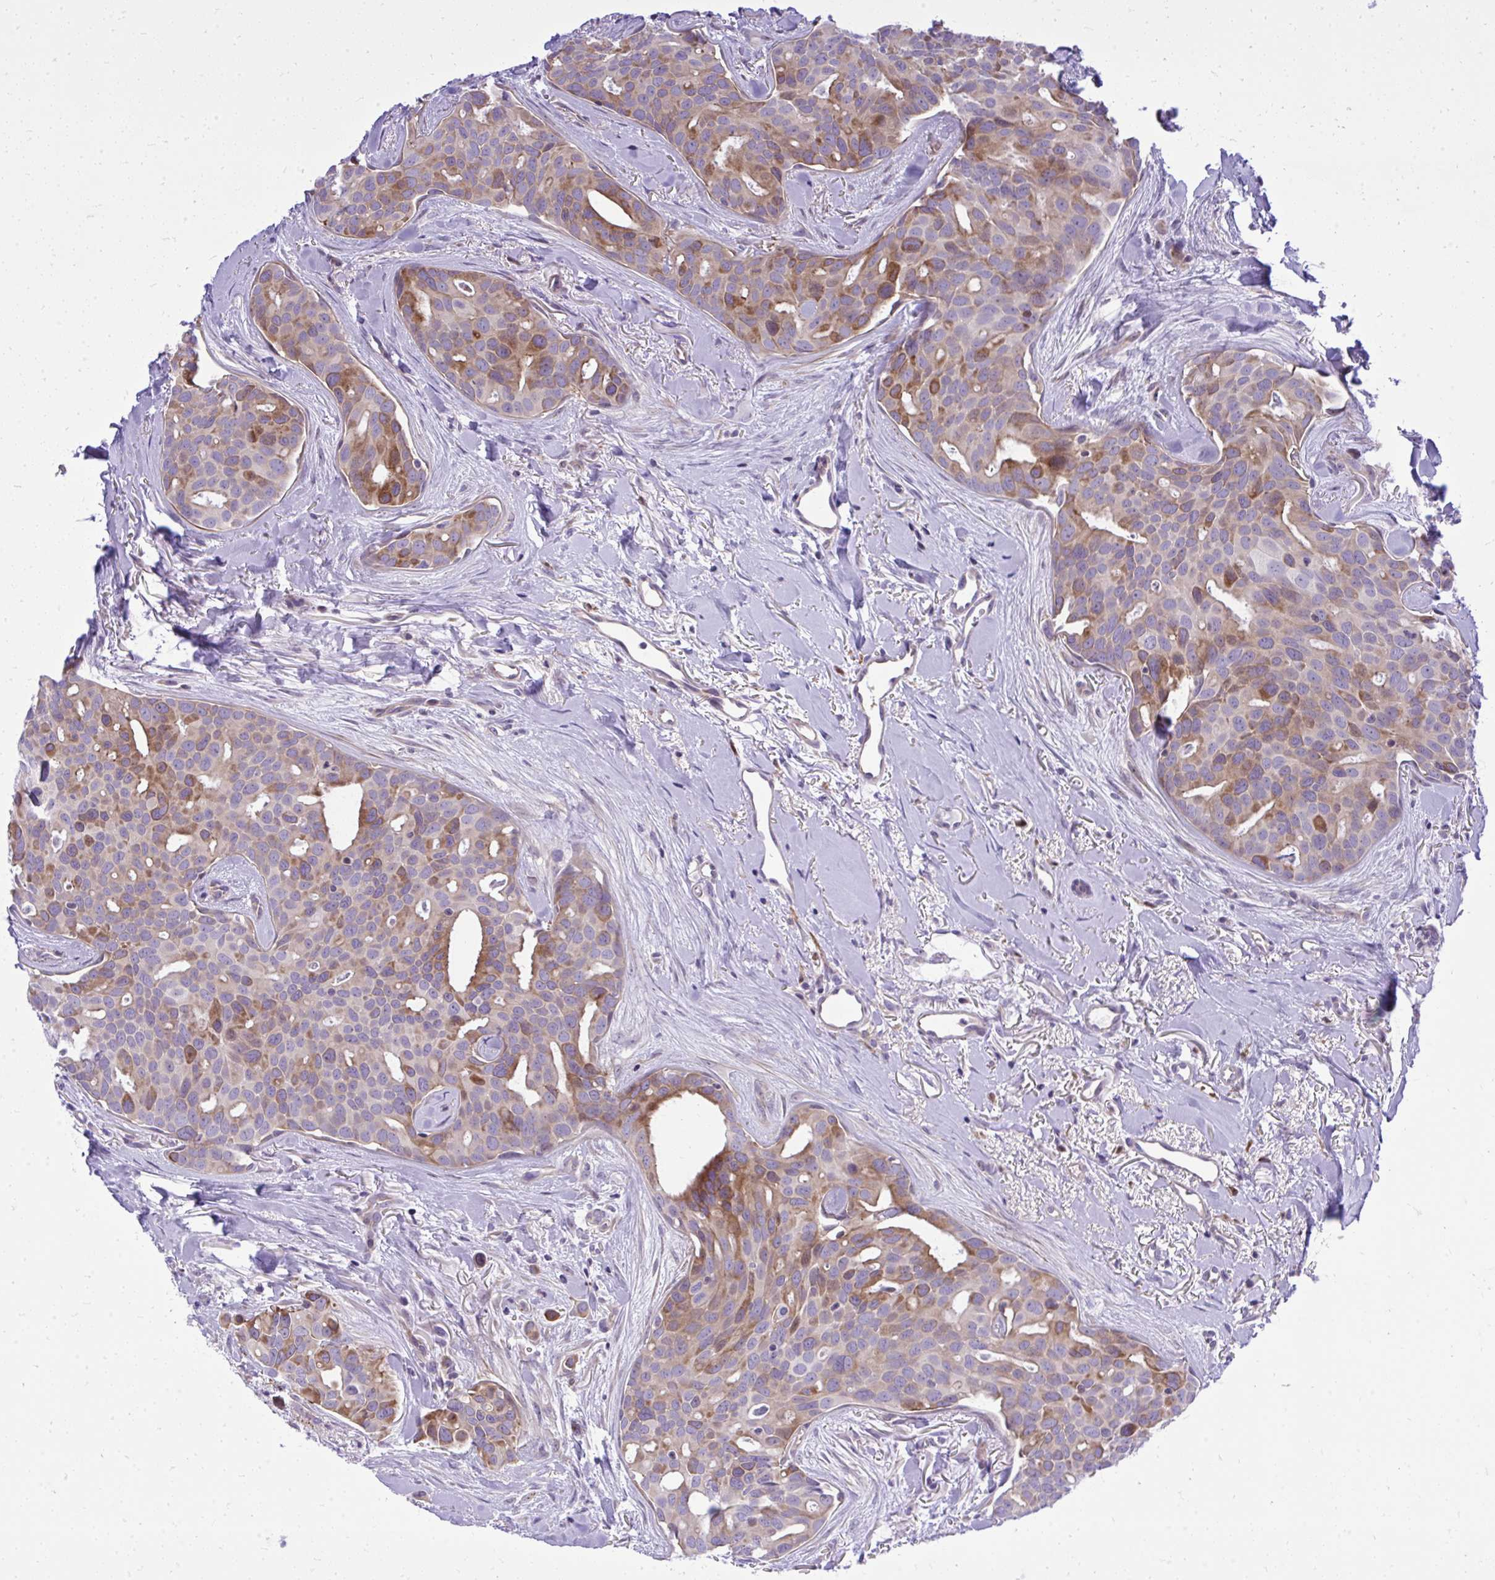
{"staining": {"intensity": "moderate", "quantity": "25%-75%", "location": "cytoplasmic/membranous"}, "tissue": "breast cancer", "cell_type": "Tumor cells", "image_type": "cancer", "snomed": [{"axis": "morphology", "description": "Duct carcinoma"}, {"axis": "topography", "description": "Breast"}], "caption": "The photomicrograph demonstrates a brown stain indicating the presence of a protein in the cytoplasmic/membranous of tumor cells in breast infiltrating ductal carcinoma. (IHC, brightfield microscopy, high magnification).", "gene": "GRK4", "patient": {"sex": "female", "age": 54}}